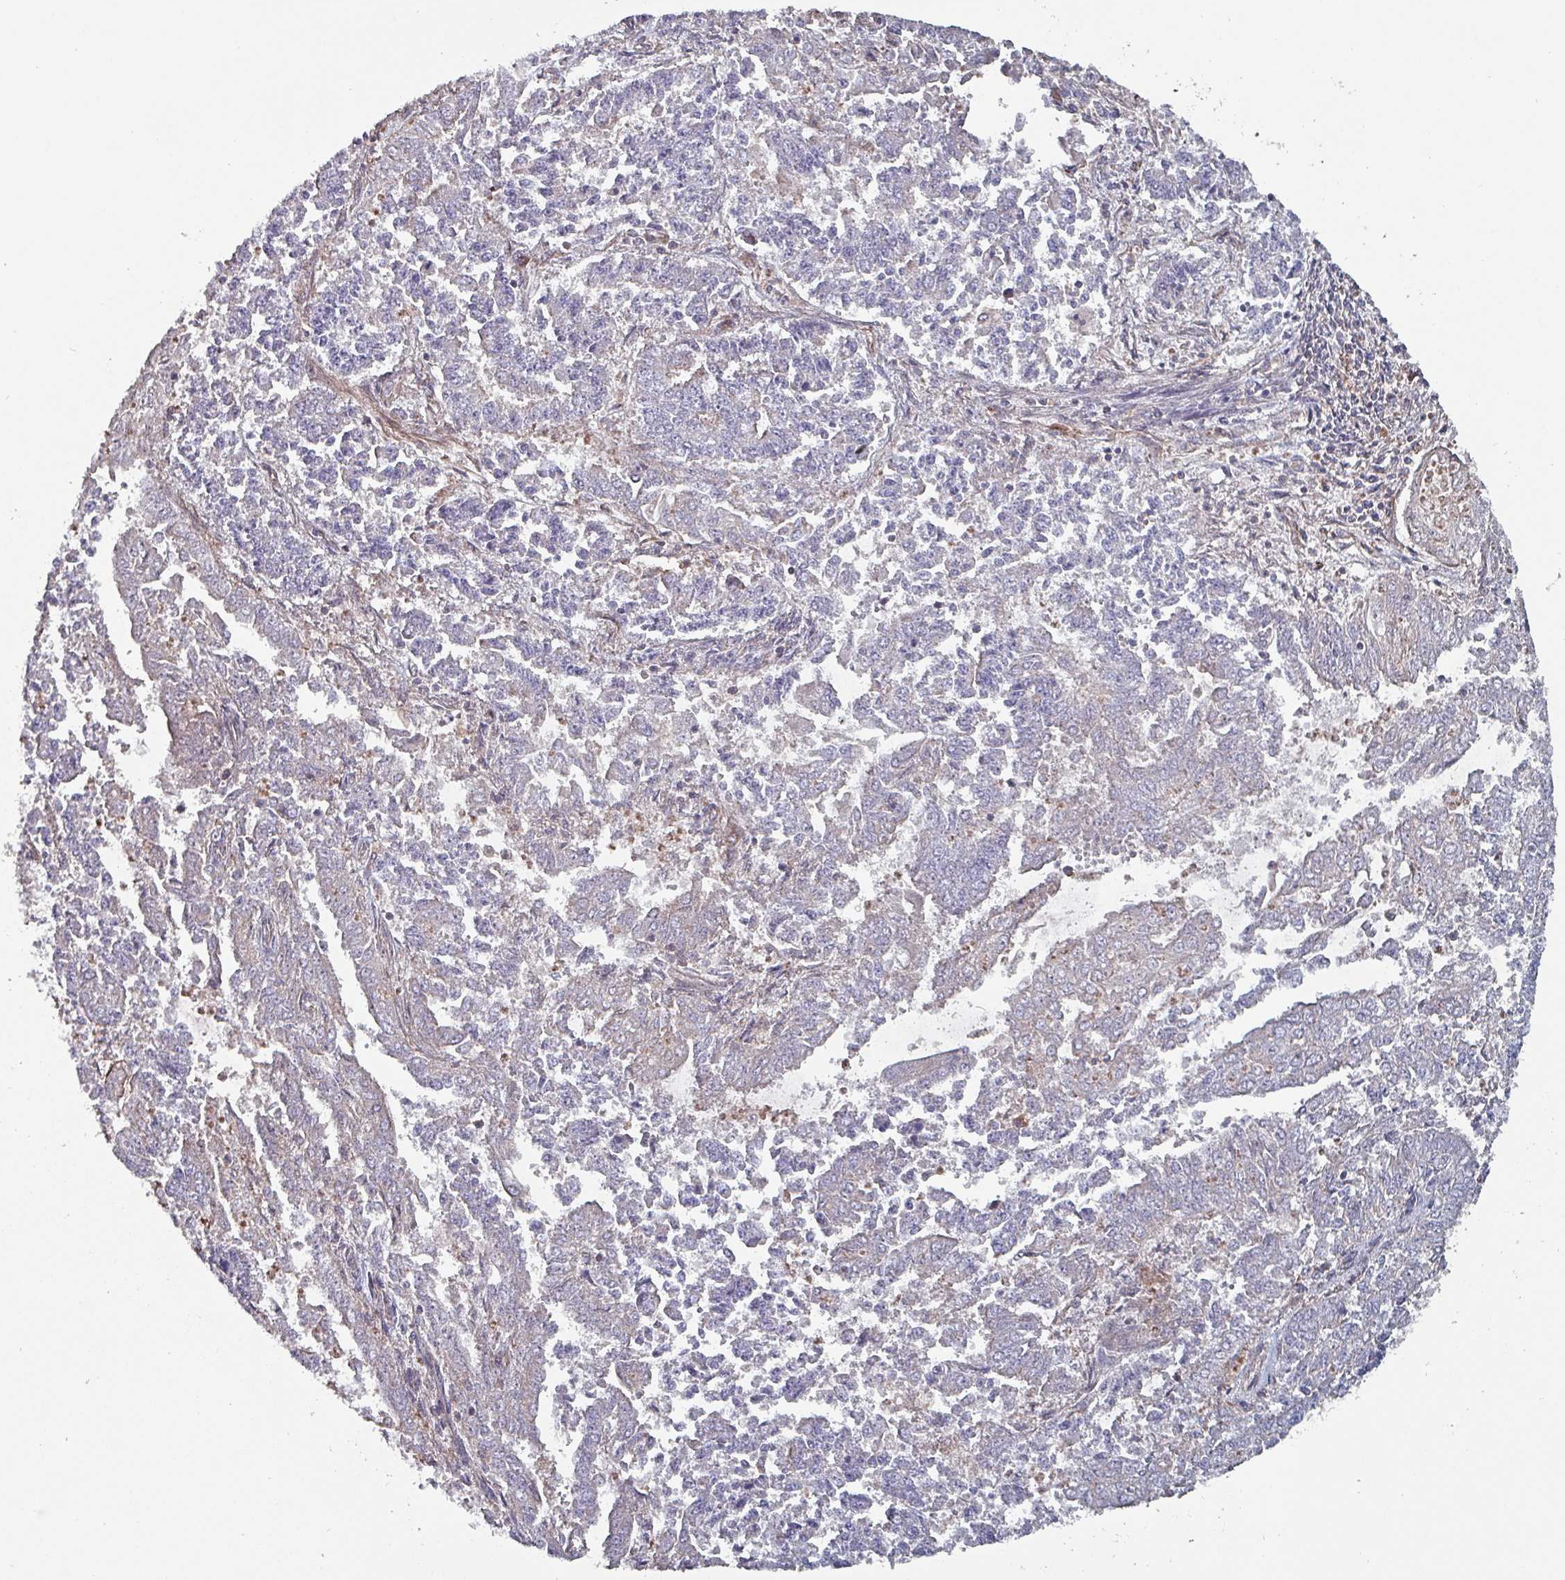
{"staining": {"intensity": "weak", "quantity": "<25%", "location": "cytoplasmic/membranous"}, "tissue": "endometrial cancer", "cell_type": "Tumor cells", "image_type": "cancer", "snomed": [{"axis": "morphology", "description": "Adenocarcinoma, NOS"}, {"axis": "topography", "description": "Endometrium"}], "caption": "DAB immunohistochemical staining of endometrial adenocarcinoma shows no significant expression in tumor cells. (DAB immunohistochemistry, high magnification).", "gene": "ANO10", "patient": {"sex": "female", "age": 73}}